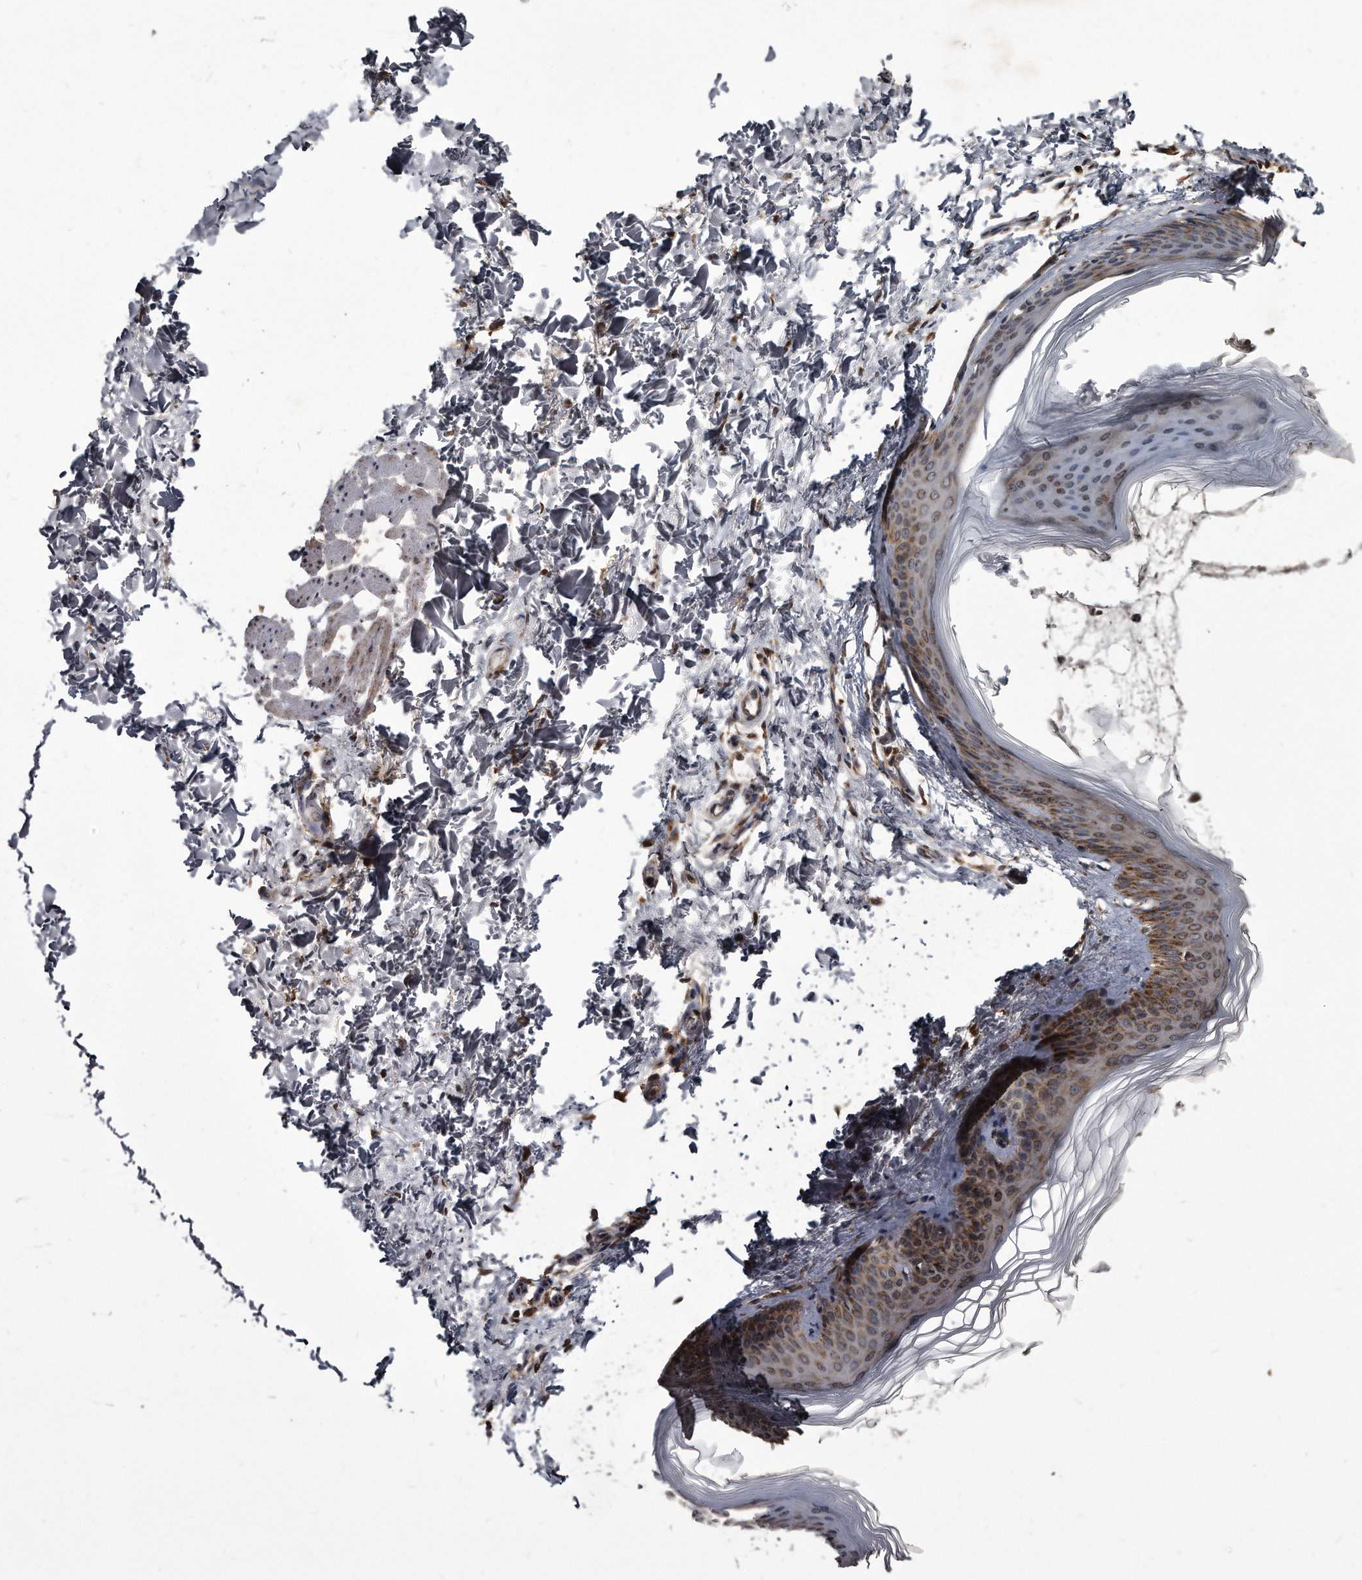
{"staining": {"intensity": "moderate", "quantity": ">75%", "location": "cytoplasmic/membranous"}, "tissue": "skin", "cell_type": "Fibroblasts", "image_type": "normal", "snomed": [{"axis": "morphology", "description": "Normal tissue, NOS"}, {"axis": "topography", "description": "Skin"}], "caption": "Immunohistochemical staining of unremarkable human skin exhibits moderate cytoplasmic/membranous protein expression in approximately >75% of fibroblasts. The staining was performed using DAB (3,3'-diaminobenzidine), with brown indicating positive protein expression. Nuclei are stained blue with hematoxylin.", "gene": "FAM136A", "patient": {"sex": "female", "age": 27}}